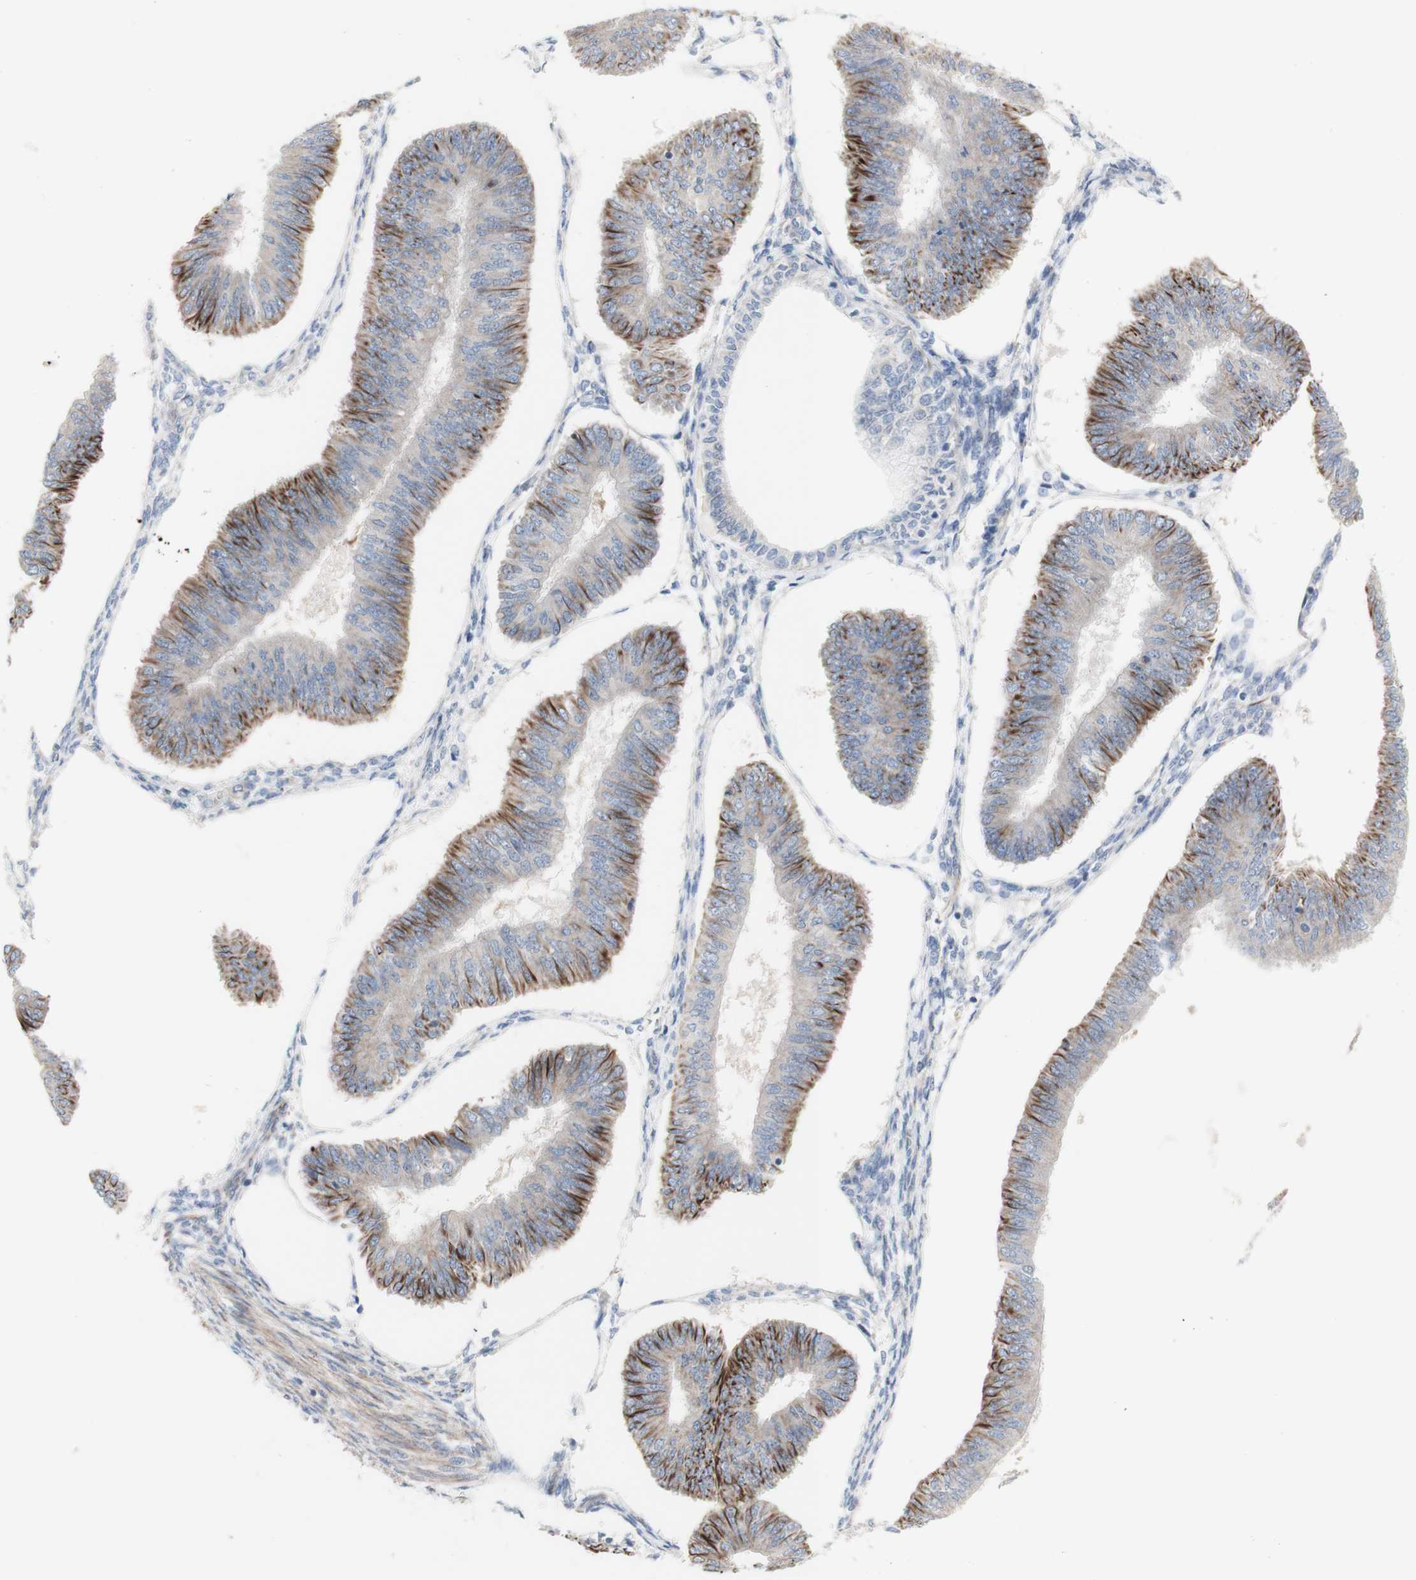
{"staining": {"intensity": "moderate", "quantity": "25%-75%", "location": "cytoplasmic/membranous"}, "tissue": "endometrial cancer", "cell_type": "Tumor cells", "image_type": "cancer", "snomed": [{"axis": "morphology", "description": "Adenocarcinoma, NOS"}, {"axis": "topography", "description": "Endometrium"}], "caption": "This is a micrograph of immunohistochemistry (IHC) staining of endometrial cancer, which shows moderate expression in the cytoplasmic/membranous of tumor cells.", "gene": "AGPAT5", "patient": {"sex": "female", "age": 58}}